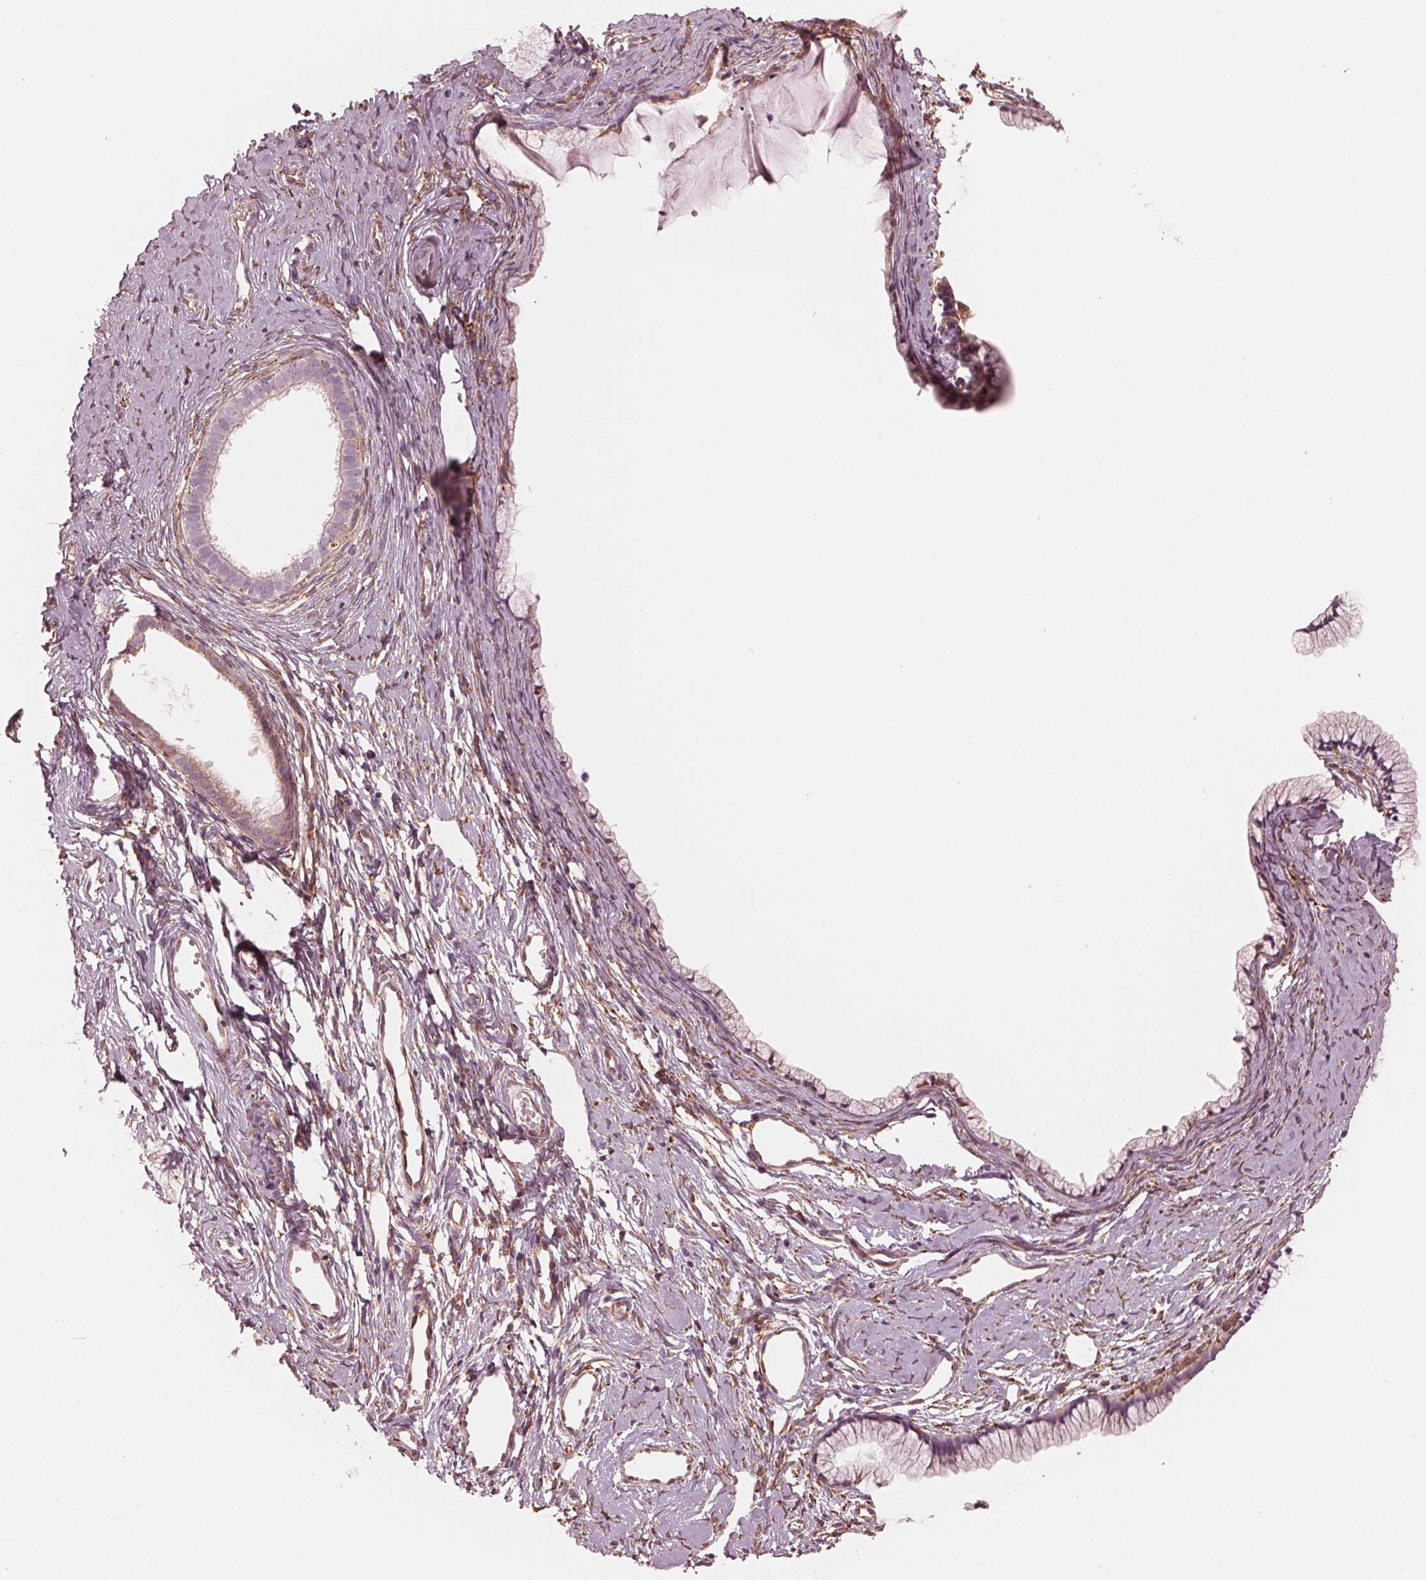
{"staining": {"intensity": "negative", "quantity": "none", "location": "none"}, "tissue": "cervix", "cell_type": "Glandular cells", "image_type": "normal", "snomed": [{"axis": "morphology", "description": "Normal tissue, NOS"}, {"axis": "topography", "description": "Cervix"}], "caption": "The immunohistochemistry (IHC) histopathology image has no significant staining in glandular cells of cervix.", "gene": "IKBIP", "patient": {"sex": "female", "age": 40}}